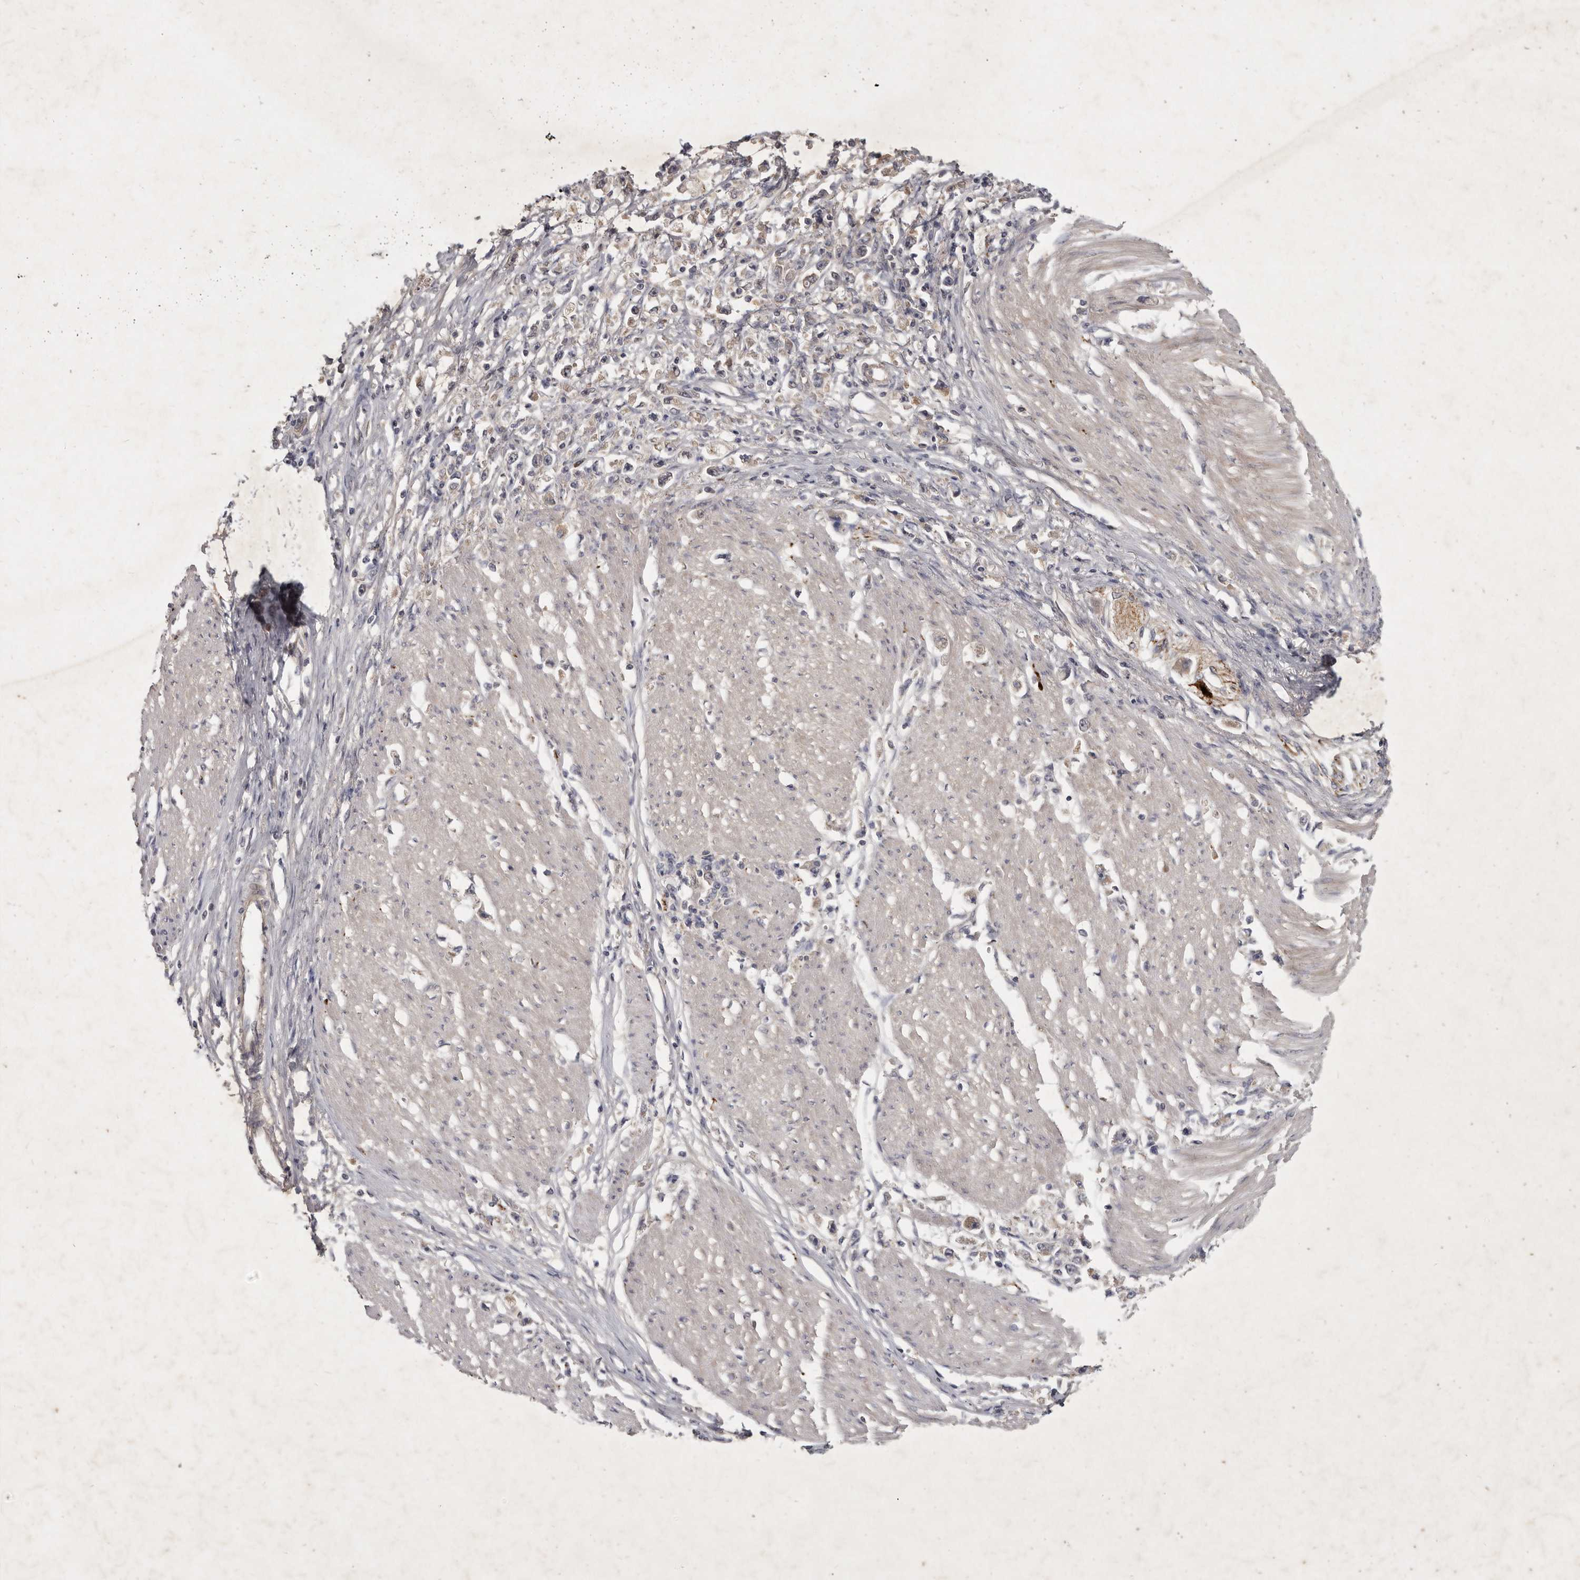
{"staining": {"intensity": "negative", "quantity": "none", "location": "none"}, "tissue": "stomach cancer", "cell_type": "Tumor cells", "image_type": "cancer", "snomed": [{"axis": "morphology", "description": "Adenocarcinoma, NOS"}, {"axis": "topography", "description": "Stomach"}], "caption": "Immunohistochemistry of human stomach adenocarcinoma demonstrates no positivity in tumor cells. Nuclei are stained in blue.", "gene": "SLC22A1", "patient": {"sex": "female", "age": 59}}